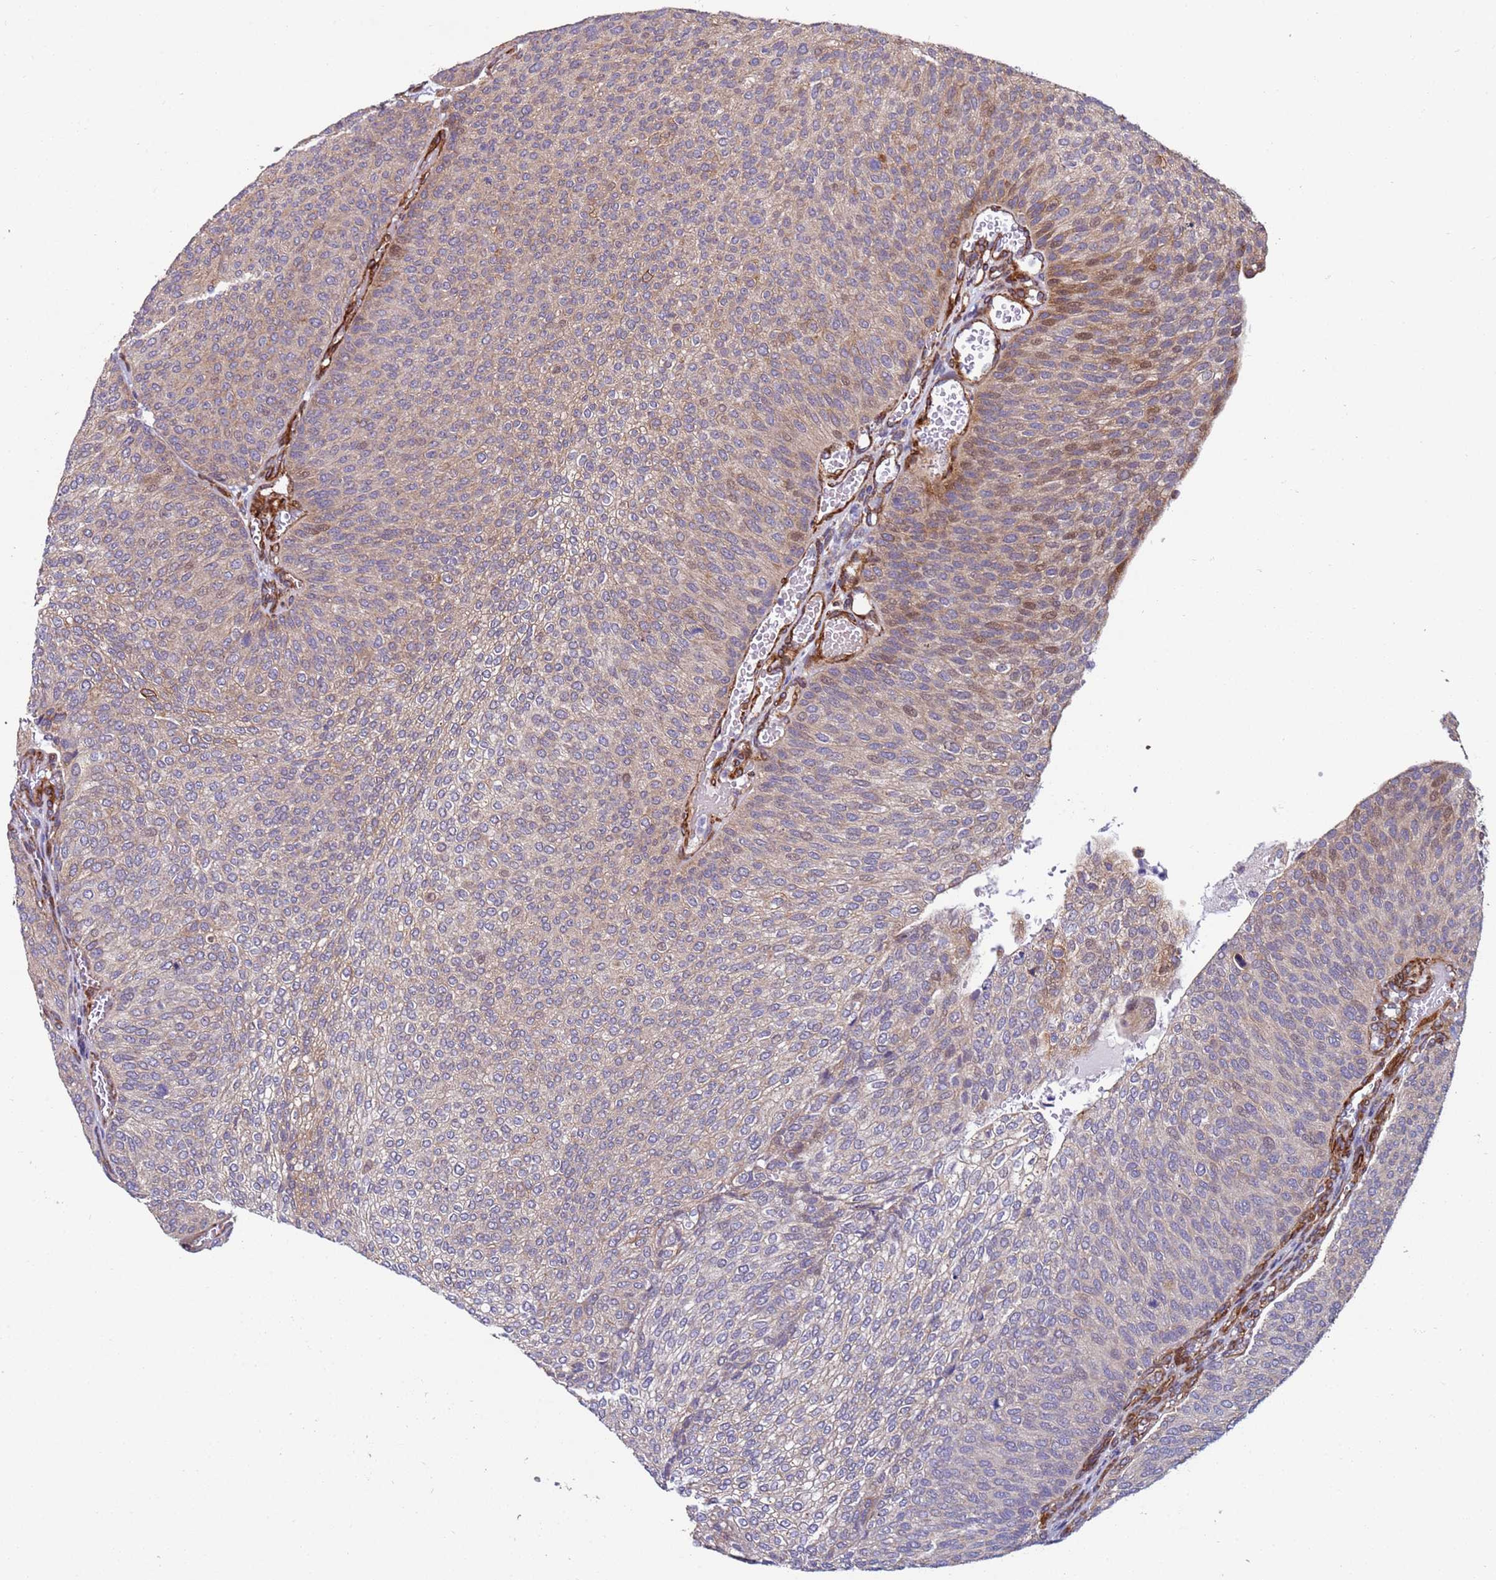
{"staining": {"intensity": "weak", "quantity": "25%-75%", "location": "cytoplasmic/membranous,nuclear"}, "tissue": "urothelial cancer", "cell_type": "Tumor cells", "image_type": "cancer", "snomed": [{"axis": "morphology", "description": "Urothelial carcinoma, High grade"}, {"axis": "topography", "description": "Urinary bladder"}], "caption": "Urothelial cancer was stained to show a protein in brown. There is low levels of weak cytoplasmic/membranous and nuclear expression in approximately 25%-75% of tumor cells.", "gene": "MCRIP1", "patient": {"sex": "female", "age": 79}}